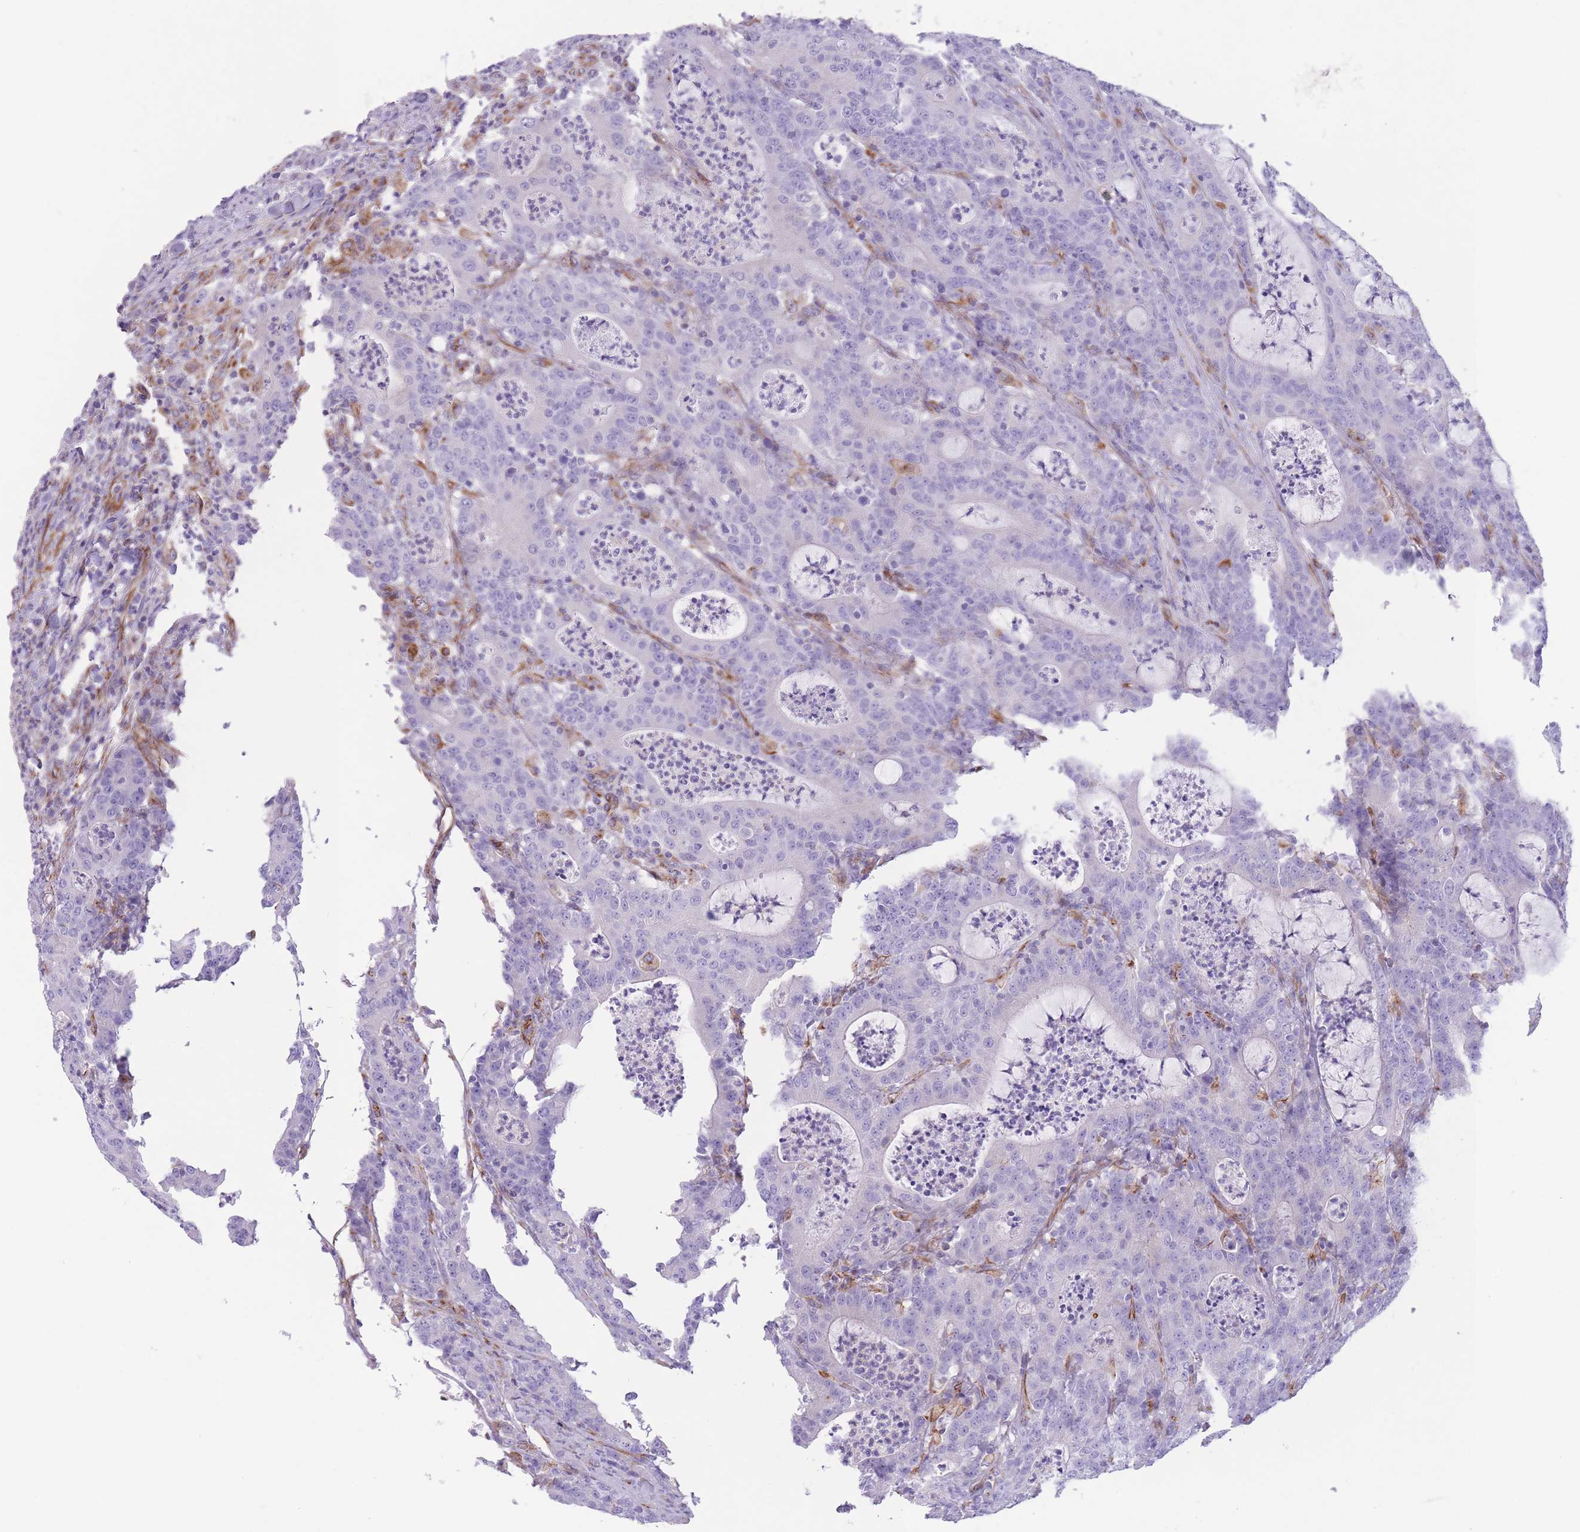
{"staining": {"intensity": "negative", "quantity": "none", "location": "none"}, "tissue": "colorectal cancer", "cell_type": "Tumor cells", "image_type": "cancer", "snomed": [{"axis": "morphology", "description": "Adenocarcinoma, NOS"}, {"axis": "topography", "description": "Colon"}], "caption": "Immunohistochemistry (IHC) image of neoplastic tissue: colorectal cancer stained with DAB (3,3'-diaminobenzidine) exhibits no significant protein staining in tumor cells.", "gene": "PTCD1", "patient": {"sex": "male", "age": 83}}